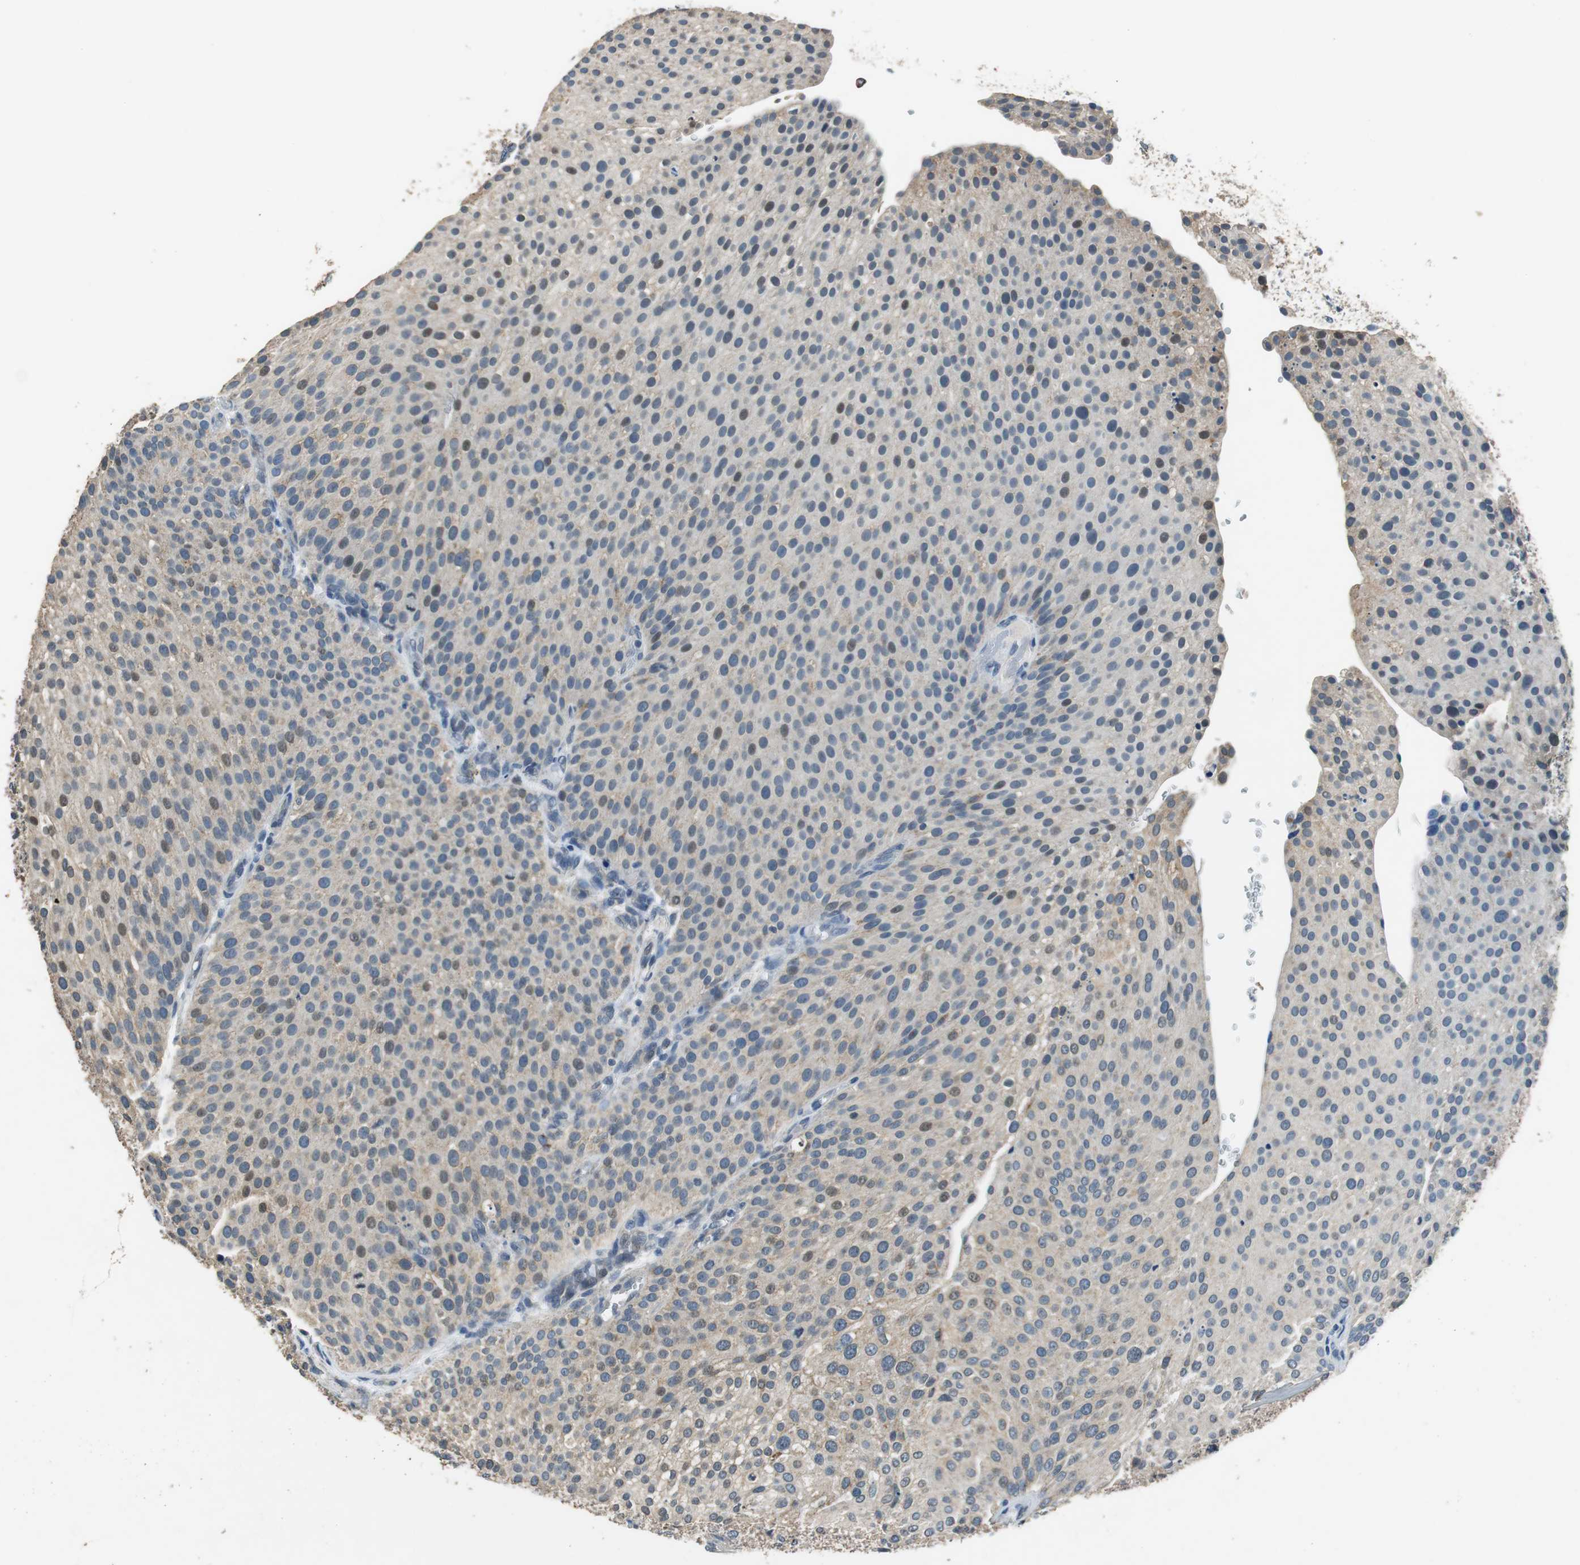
{"staining": {"intensity": "weak", "quantity": "25%-75%", "location": "cytoplasmic/membranous,nuclear"}, "tissue": "urothelial cancer", "cell_type": "Tumor cells", "image_type": "cancer", "snomed": [{"axis": "morphology", "description": "Urothelial carcinoma, Low grade"}, {"axis": "topography", "description": "Smooth muscle"}, {"axis": "topography", "description": "Urinary bladder"}], "caption": "Protein staining of low-grade urothelial carcinoma tissue shows weak cytoplasmic/membranous and nuclear positivity in approximately 25%-75% of tumor cells.", "gene": "ALDH4A1", "patient": {"sex": "male", "age": 60}}